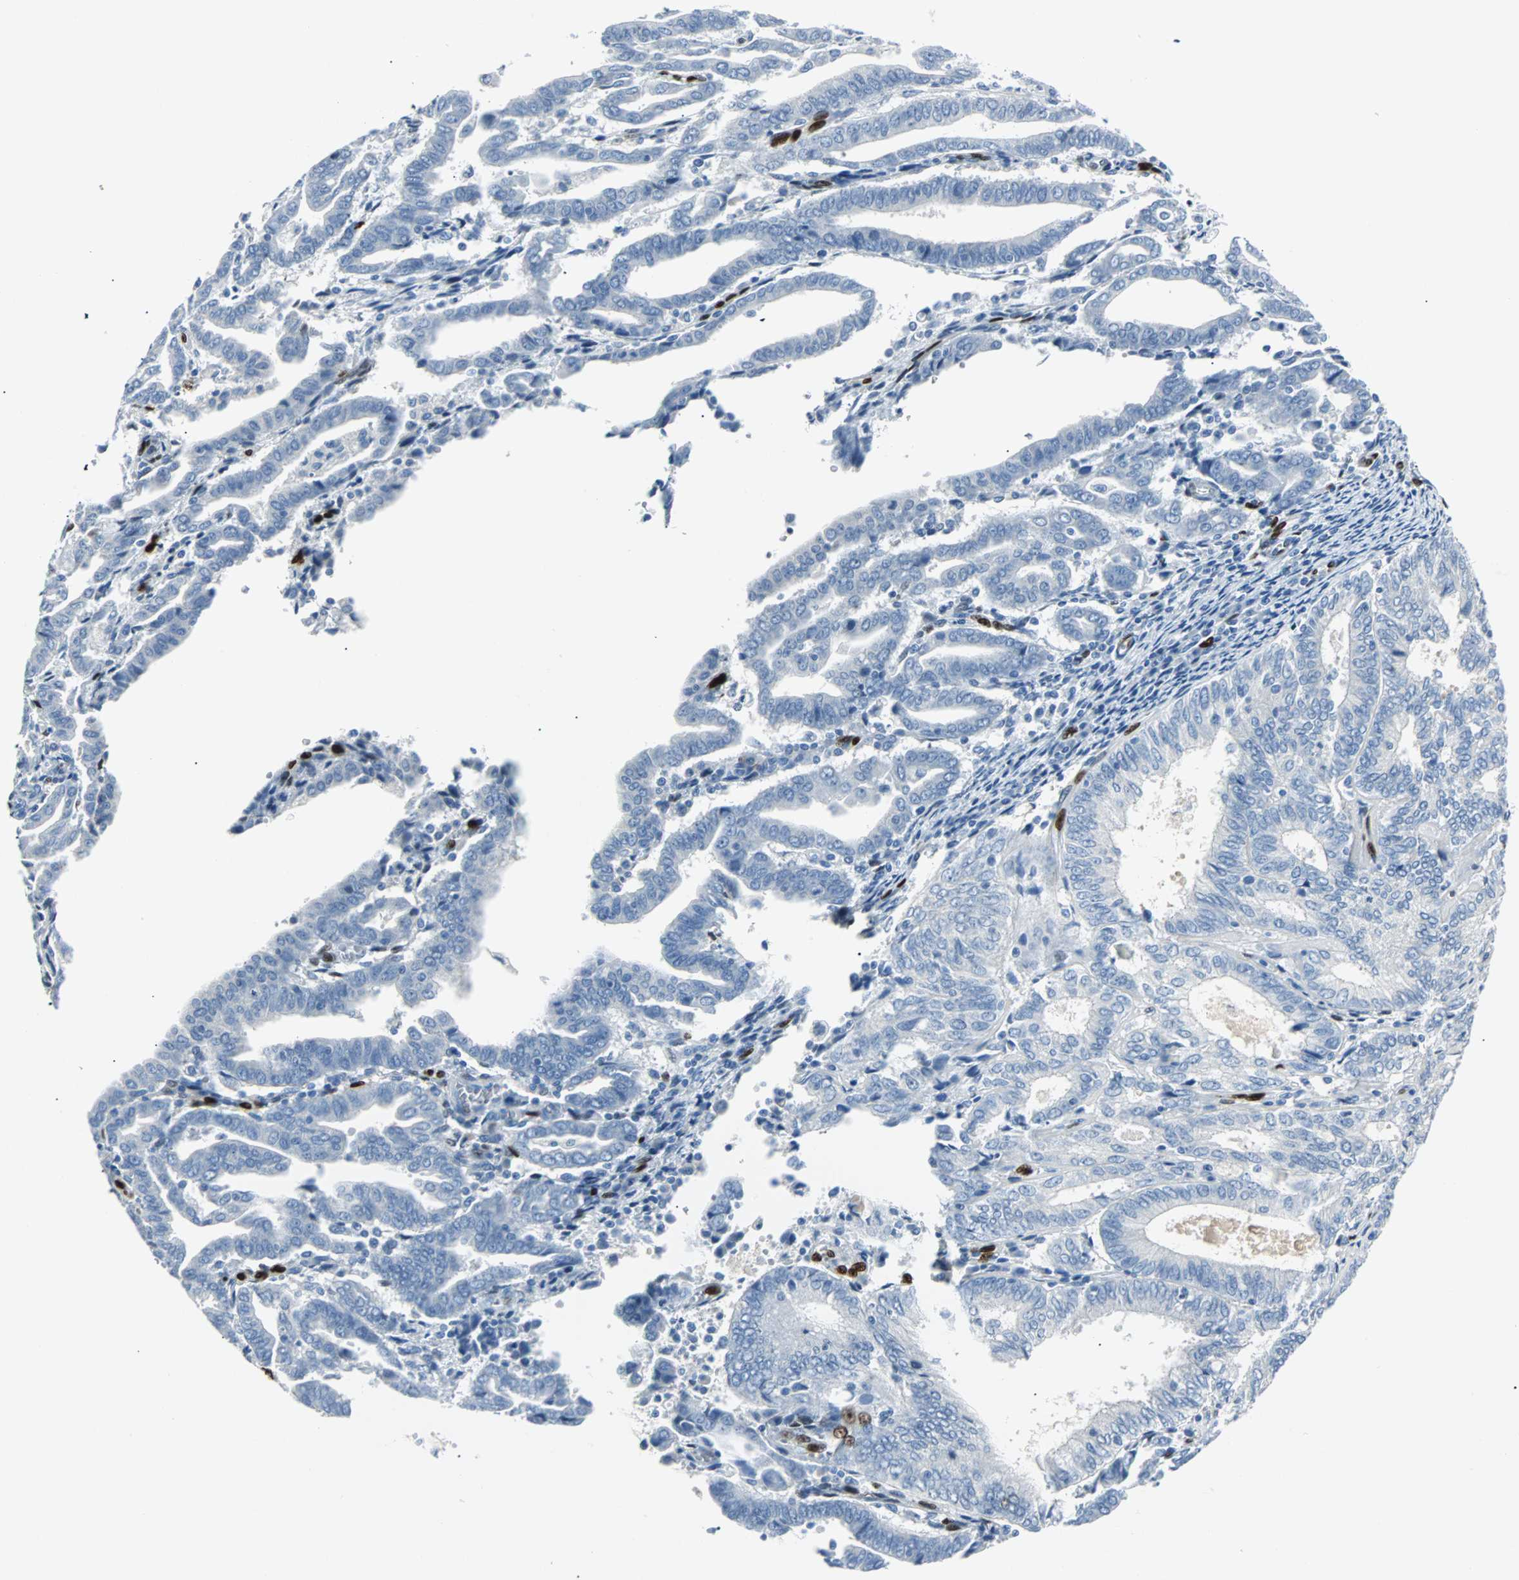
{"staining": {"intensity": "weak", "quantity": "<25%", "location": "nuclear"}, "tissue": "endometrial cancer", "cell_type": "Tumor cells", "image_type": "cancer", "snomed": [{"axis": "morphology", "description": "Adenocarcinoma, NOS"}, {"axis": "topography", "description": "Uterus"}], "caption": "Immunohistochemistry image of human endometrial adenocarcinoma stained for a protein (brown), which exhibits no expression in tumor cells.", "gene": "IL33", "patient": {"sex": "female", "age": 83}}